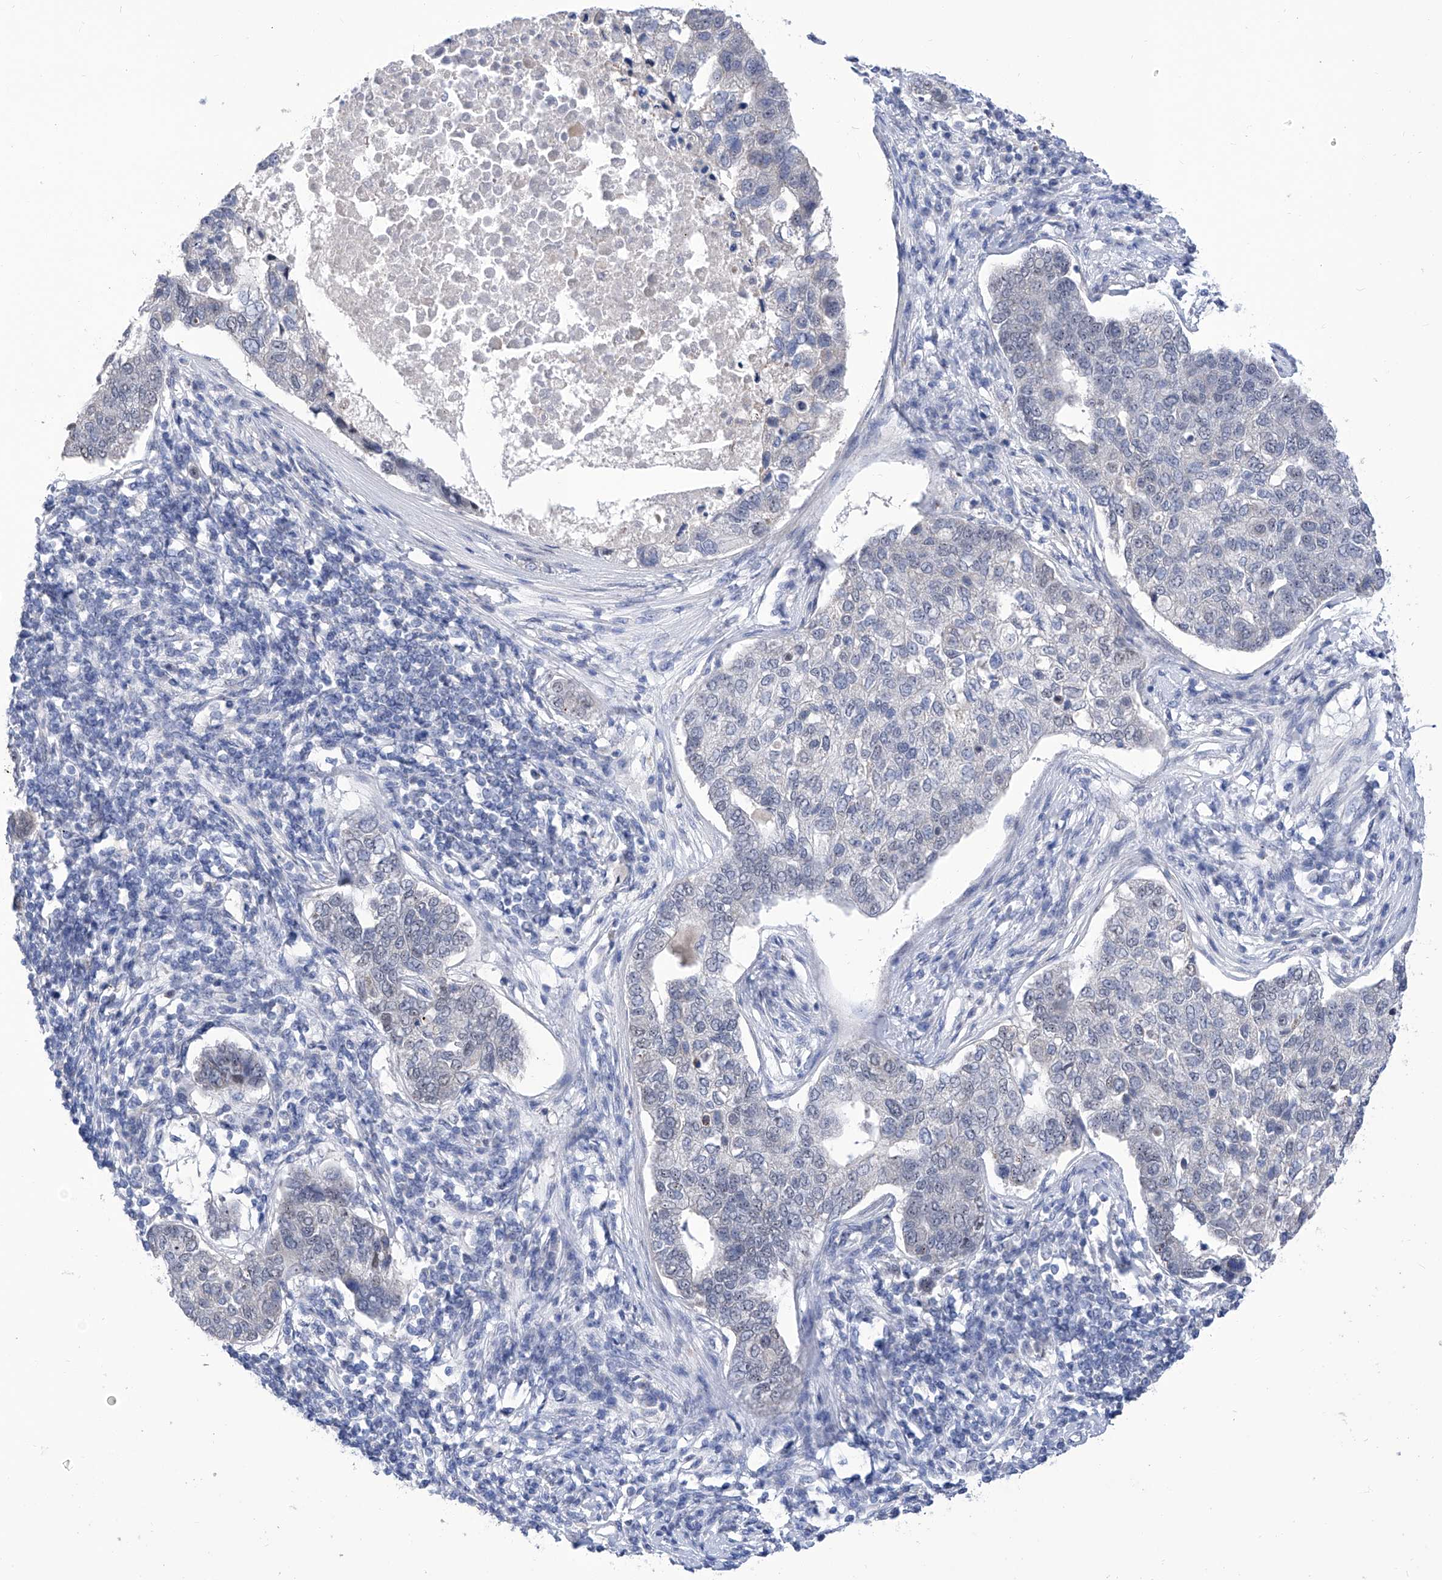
{"staining": {"intensity": "weak", "quantity": "<25%", "location": "nuclear"}, "tissue": "pancreatic cancer", "cell_type": "Tumor cells", "image_type": "cancer", "snomed": [{"axis": "morphology", "description": "Adenocarcinoma, NOS"}, {"axis": "topography", "description": "Pancreas"}], "caption": "Image shows no significant protein positivity in tumor cells of pancreatic adenocarcinoma. (DAB (3,3'-diaminobenzidine) immunohistochemistry visualized using brightfield microscopy, high magnification).", "gene": "SART1", "patient": {"sex": "female", "age": 61}}